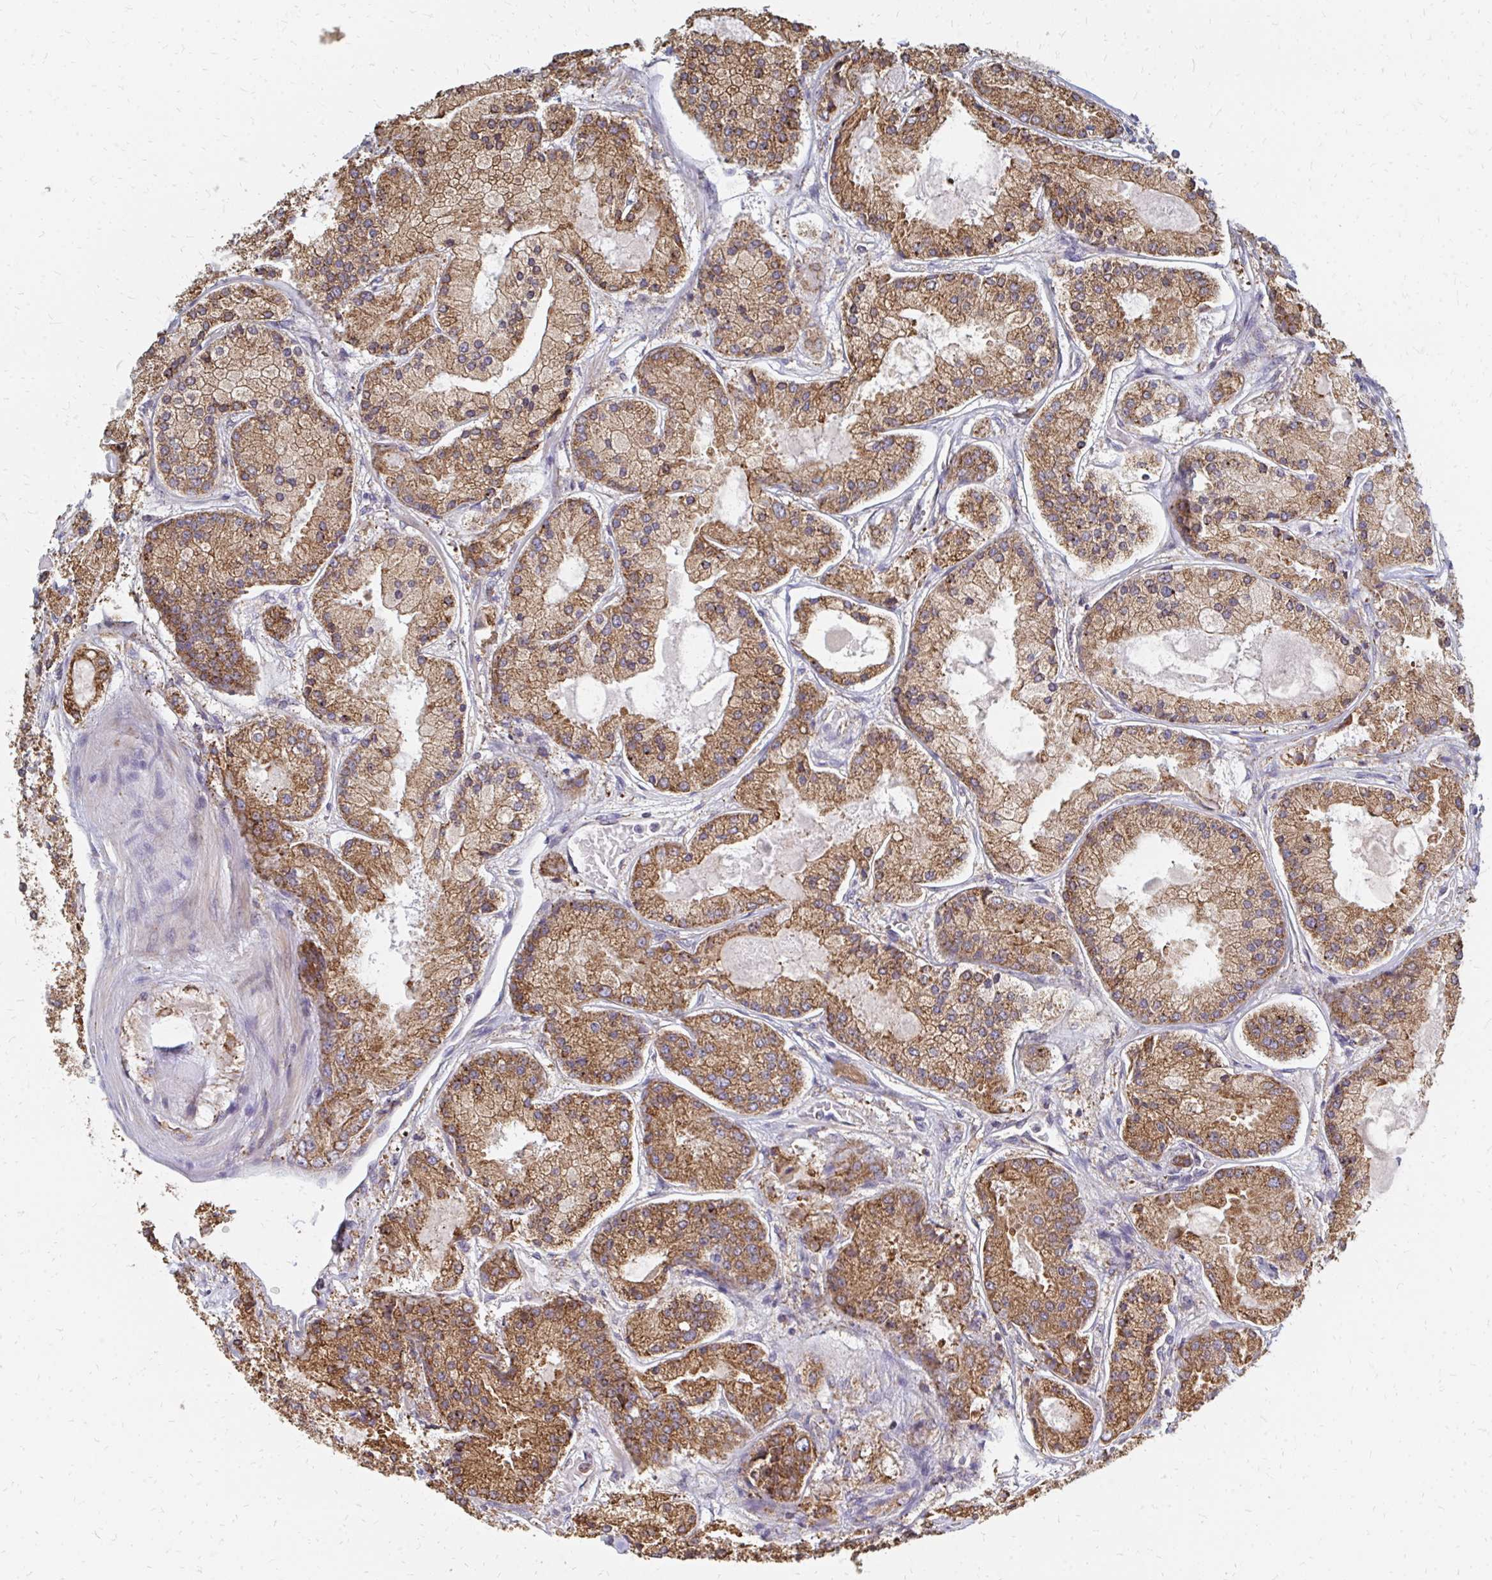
{"staining": {"intensity": "moderate", "quantity": ">75%", "location": "cytoplasmic/membranous"}, "tissue": "prostate cancer", "cell_type": "Tumor cells", "image_type": "cancer", "snomed": [{"axis": "morphology", "description": "Adenocarcinoma, High grade"}, {"axis": "topography", "description": "Prostate"}], "caption": "IHC histopathology image of prostate high-grade adenocarcinoma stained for a protein (brown), which displays medium levels of moderate cytoplasmic/membranous expression in approximately >75% of tumor cells.", "gene": "PPP1R13L", "patient": {"sex": "male", "age": 67}}